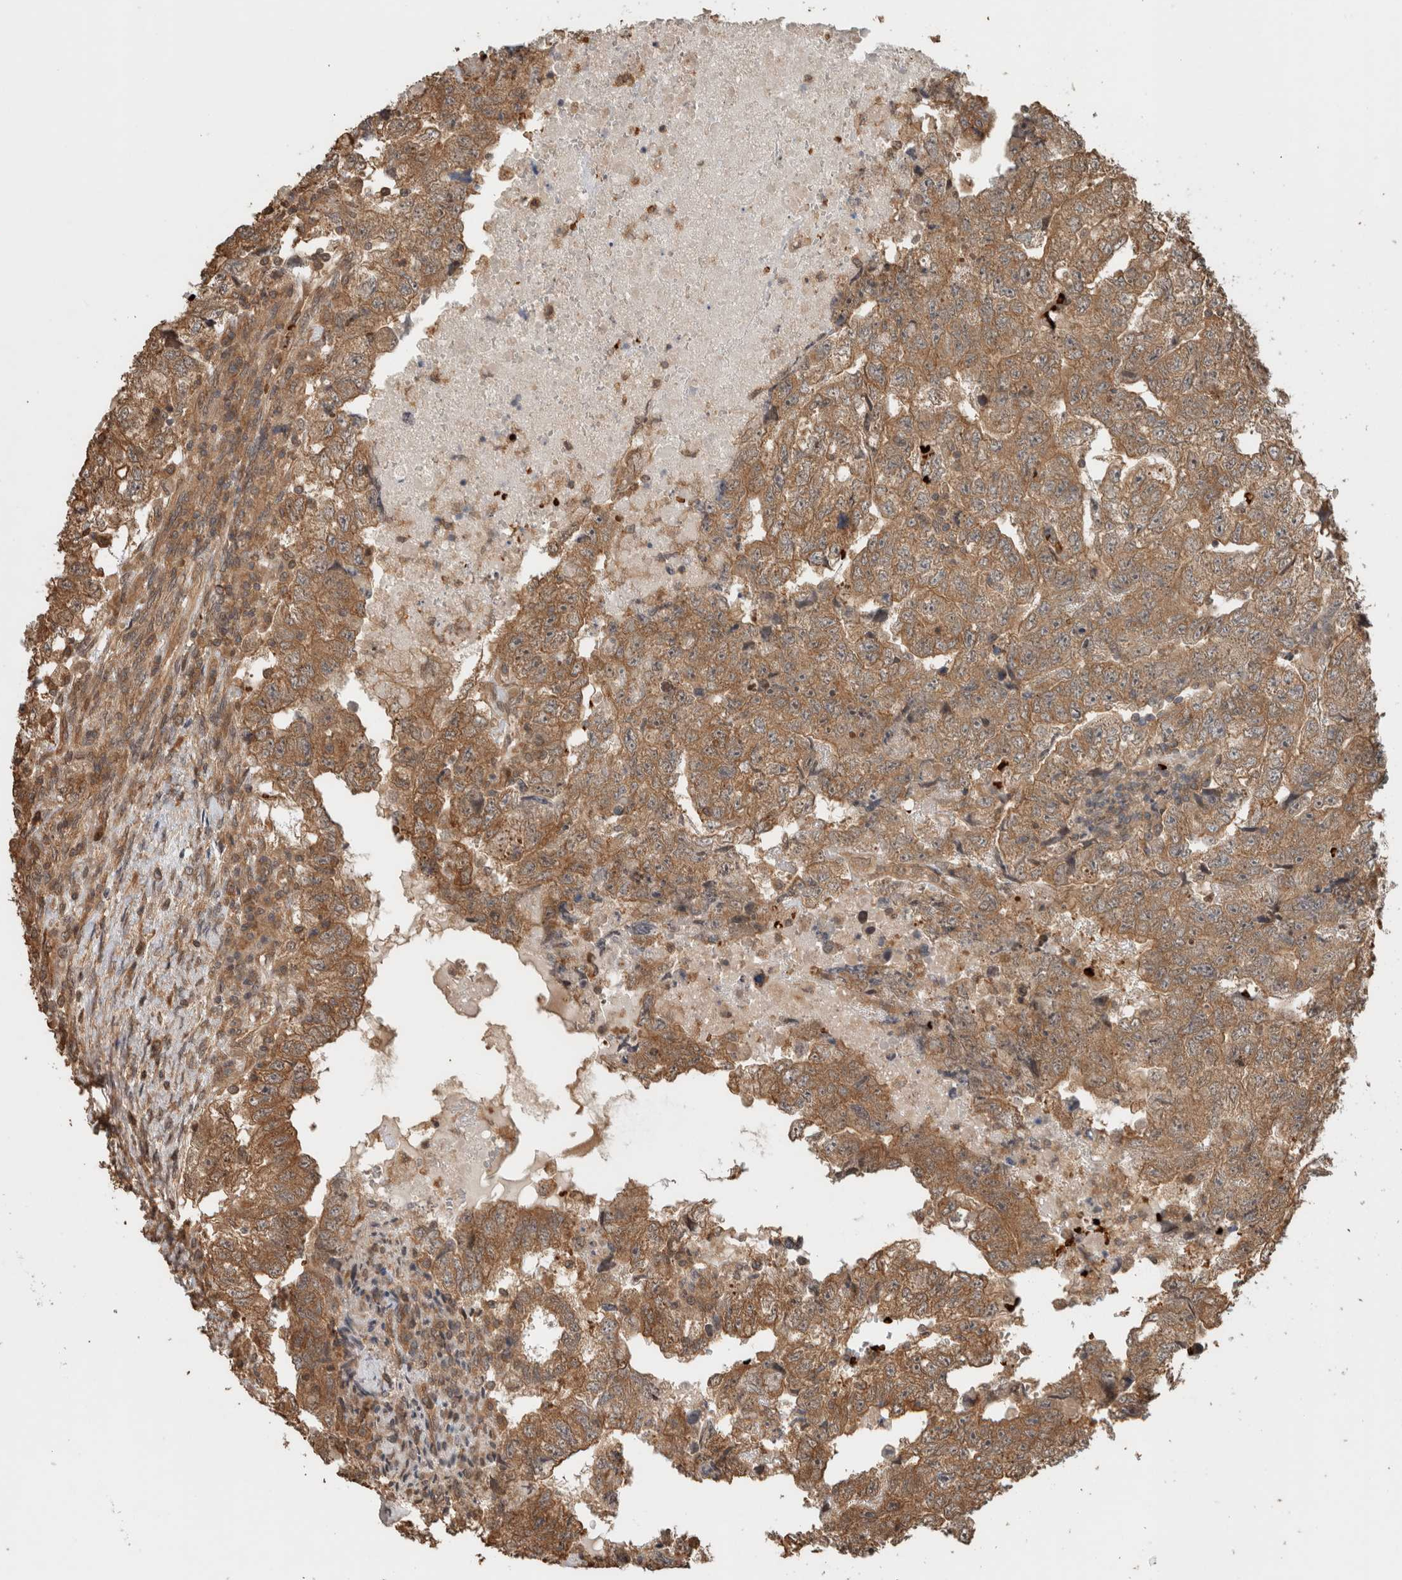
{"staining": {"intensity": "moderate", "quantity": ">75%", "location": "cytoplasmic/membranous"}, "tissue": "testis cancer", "cell_type": "Tumor cells", "image_type": "cancer", "snomed": [{"axis": "morphology", "description": "Carcinoma, Embryonal, NOS"}, {"axis": "topography", "description": "Testis"}], "caption": "This image displays testis cancer (embryonal carcinoma) stained with immunohistochemistry to label a protein in brown. The cytoplasmic/membranous of tumor cells show moderate positivity for the protein. Nuclei are counter-stained blue.", "gene": "OTUD6B", "patient": {"sex": "male", "age": 36}}